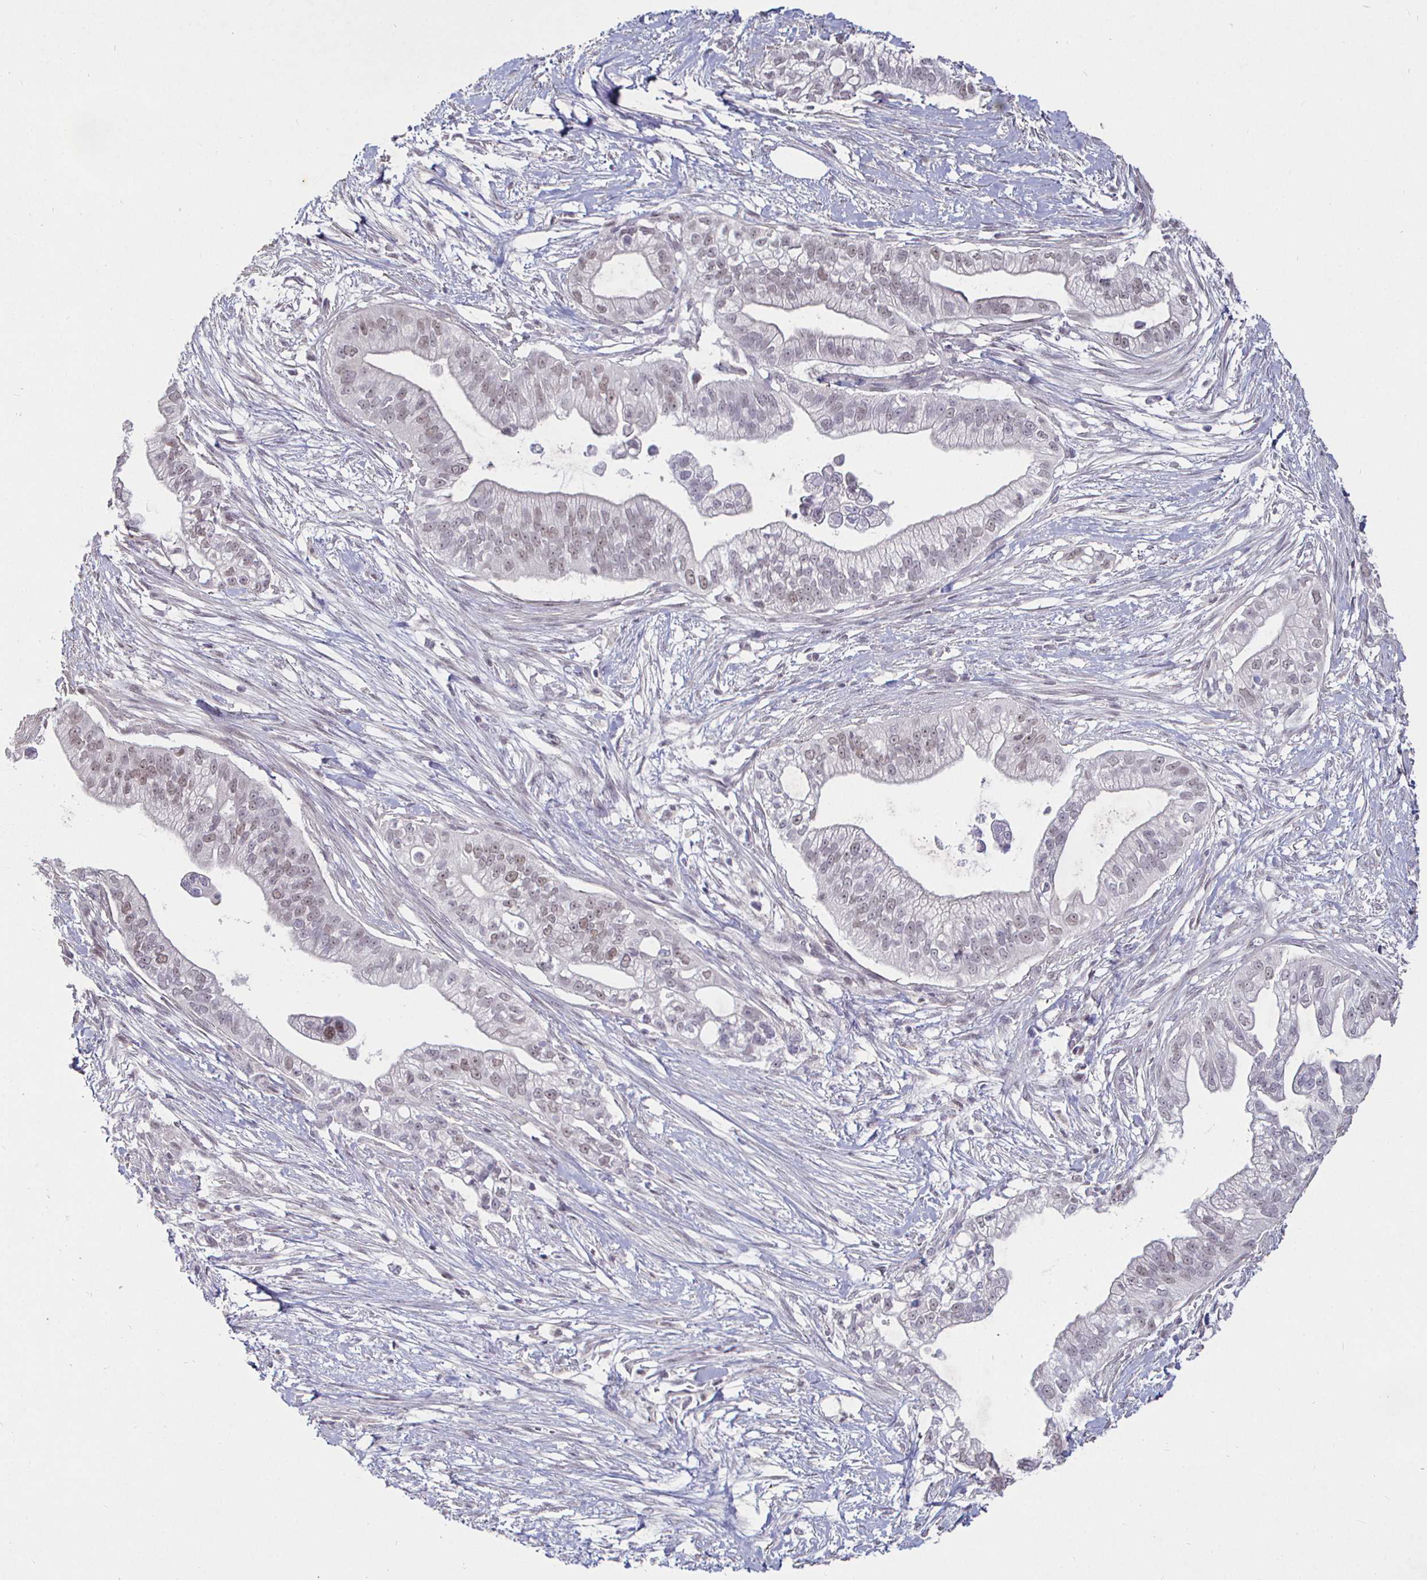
{"staining": {"intensity": "weak", "quantity": "25%-75%", "location": "nuclear"}, "tissue": "pancreatic cancer", "cell_type": "Tumor cells", "image_type": "cancer", "snomed": [{"axis": "morphology", "description": "Adenocarcinoma, NOS"}, {"axis": "topography", "description": "Pancreas"}], "caption": "Adenocarcinoma (pancreatic) was stained to show a protein in brown. There is low levels of weak nuclear expression in about 25%-75% of tumor cells.", "gene": "MLH1", "patient": {"sex": "male", "age": 70}}